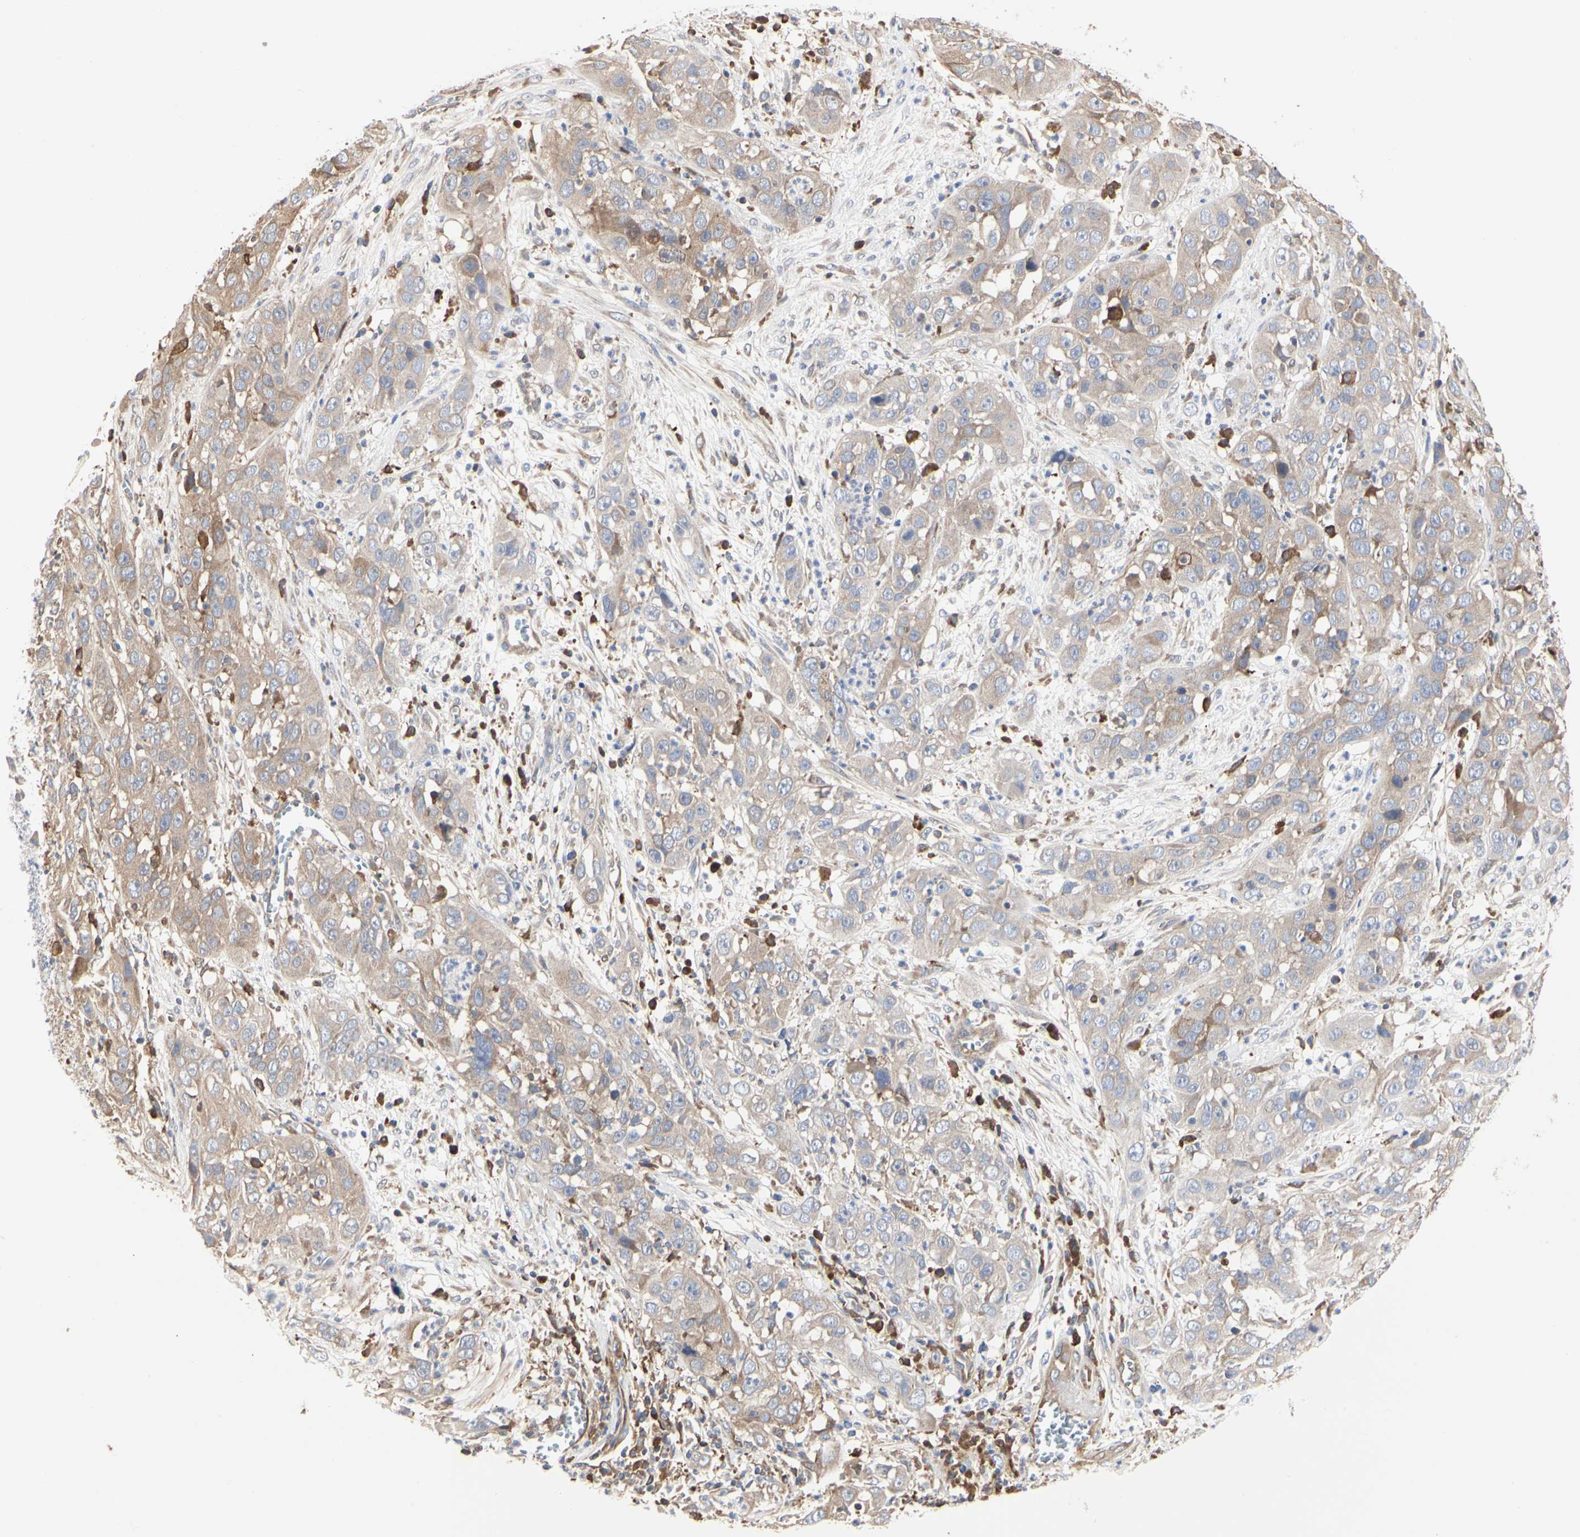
{"staining": {"intensity": "weak", "quantity": ">75%", "location": "cytoplasmic/membranous"}, "tissue": "cervical cancer", "cell_type": "Tumor cells", "image_type": "cancer", "snomed": [{"axis": "morphology", "description": "Squamous cell carcinoma, NOS"}, {"axis": "topography", "description": "Cervix"}], "caption": "Tumor cells show low levels of weak cytoplasmic/membranous positivity in about >75% of cells in human squamous cell carcinoma (cervical).", "gene": "C3orf52", "patient": {"sex": "female", "age": 32}}